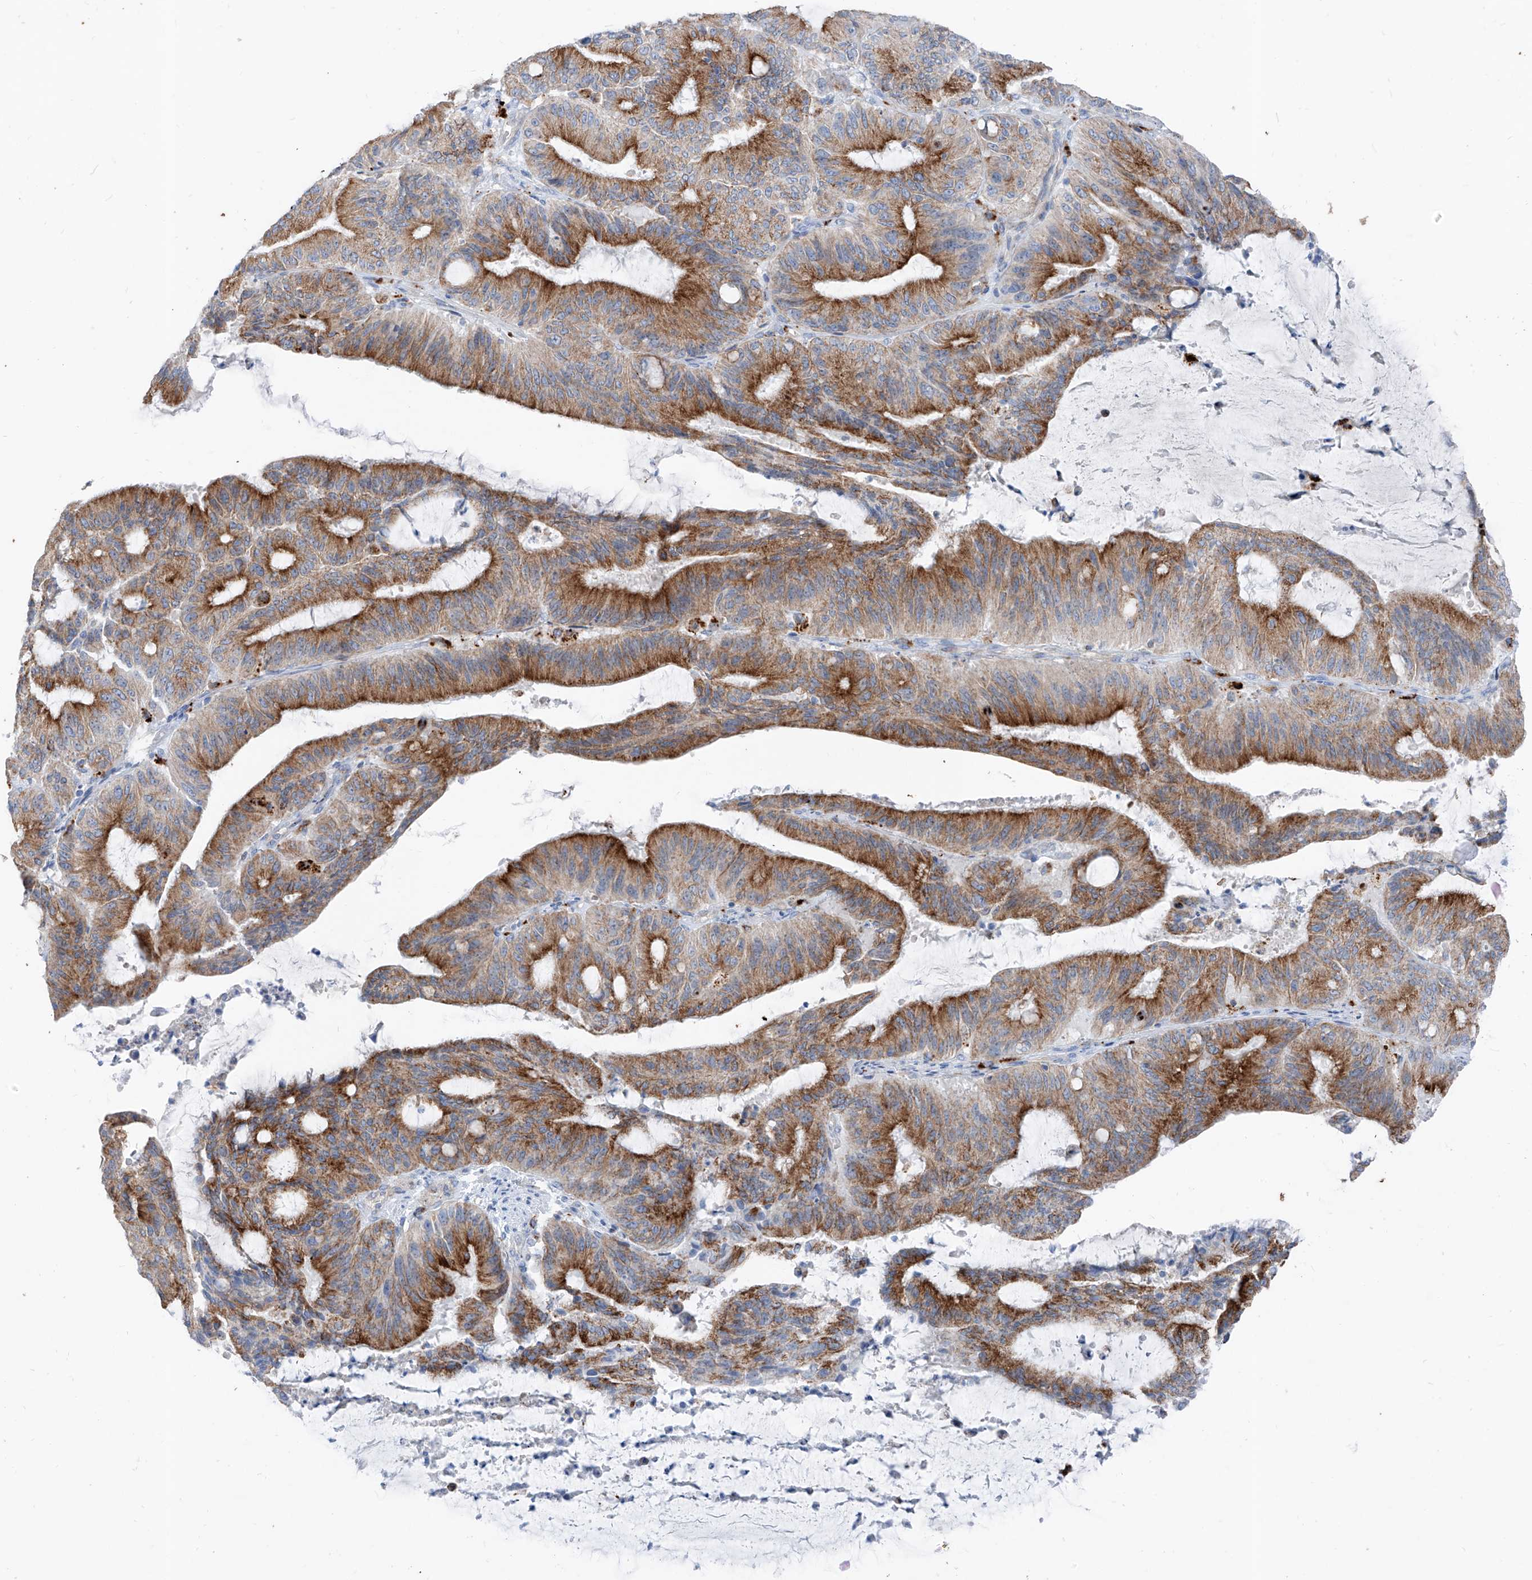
{"staining": {"intensity": "moderate", "quantity": ">75%", "location": "cytoplasmic/membranous"}, "tissue": "liver cancer", "cell_type": "Tumor cells", "image_type": "cancer", "snomed": [{"axis": "morphology", "description": "Normal tissue, NOS"}, {"axis": "morphology", "description": "Cholangiocarcinoma"}, {"axis": "topography", "description": "Liver"}, {"axis": "topography", "description": "Peripheral nerve tissue"}], "caption": "Liver cholangiocarcinoma was stained to show a protein in brown. There is medium levels of moderate cytoplasmic/membranous positivity in about >75% of tumor cells.", "gene": "GPR137C", "patient": {"sex": "female", "age": 73}}